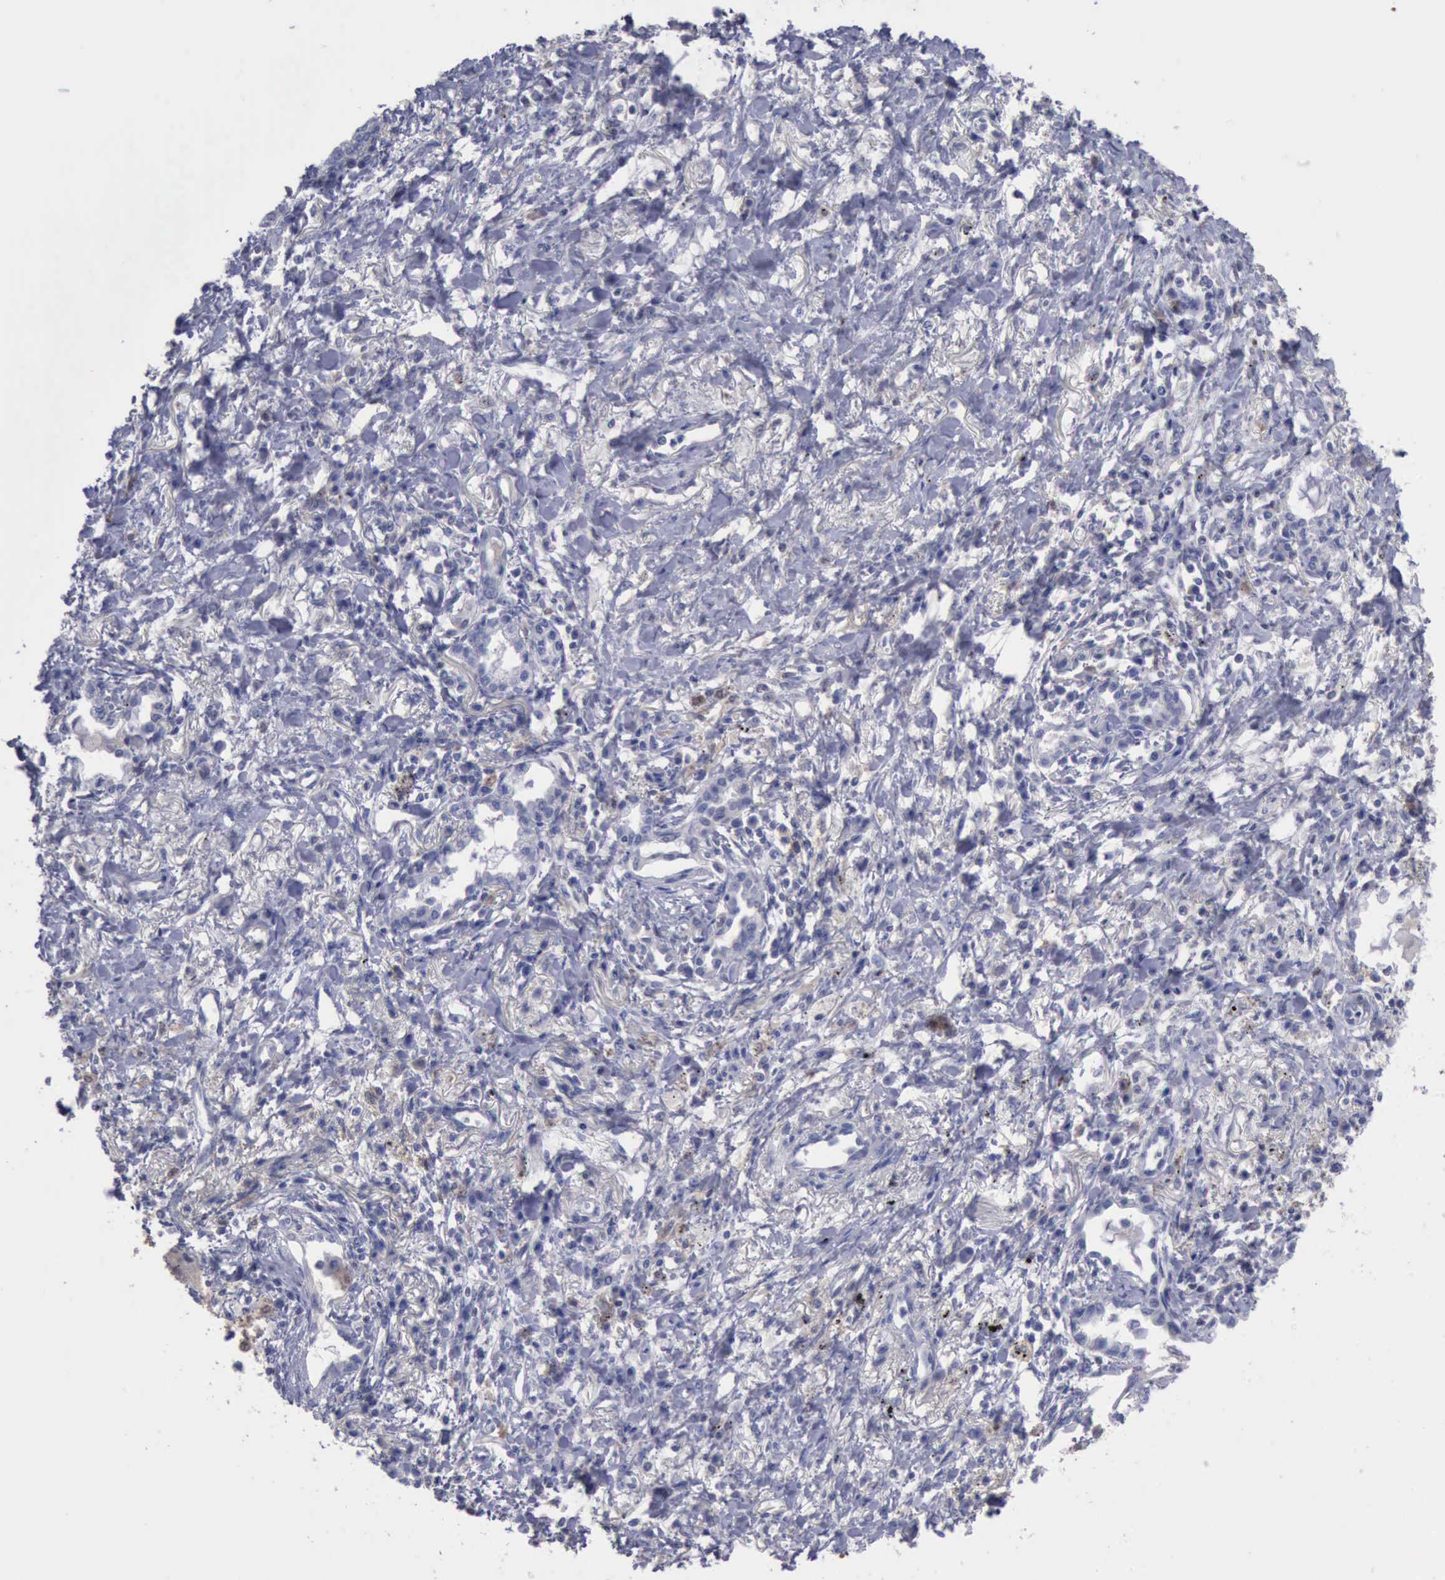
{"staining": {"intensity": "negative", "quantity": "none", "location": "none"}, "tissue": "lung cancer", "cell_type": "Tumor cells", "image_type": "cancer", "snomed": [{"axis": "morphology", "description": "Adenocarcinoma, NOS"}, {"axis": "topography", "description": "Lung"}], "caption": "Tumor cells show no significant positivity in lung adenocarcinoma.", "gene": "STAT1", "patient": {"sex": "male", "age": 60}}